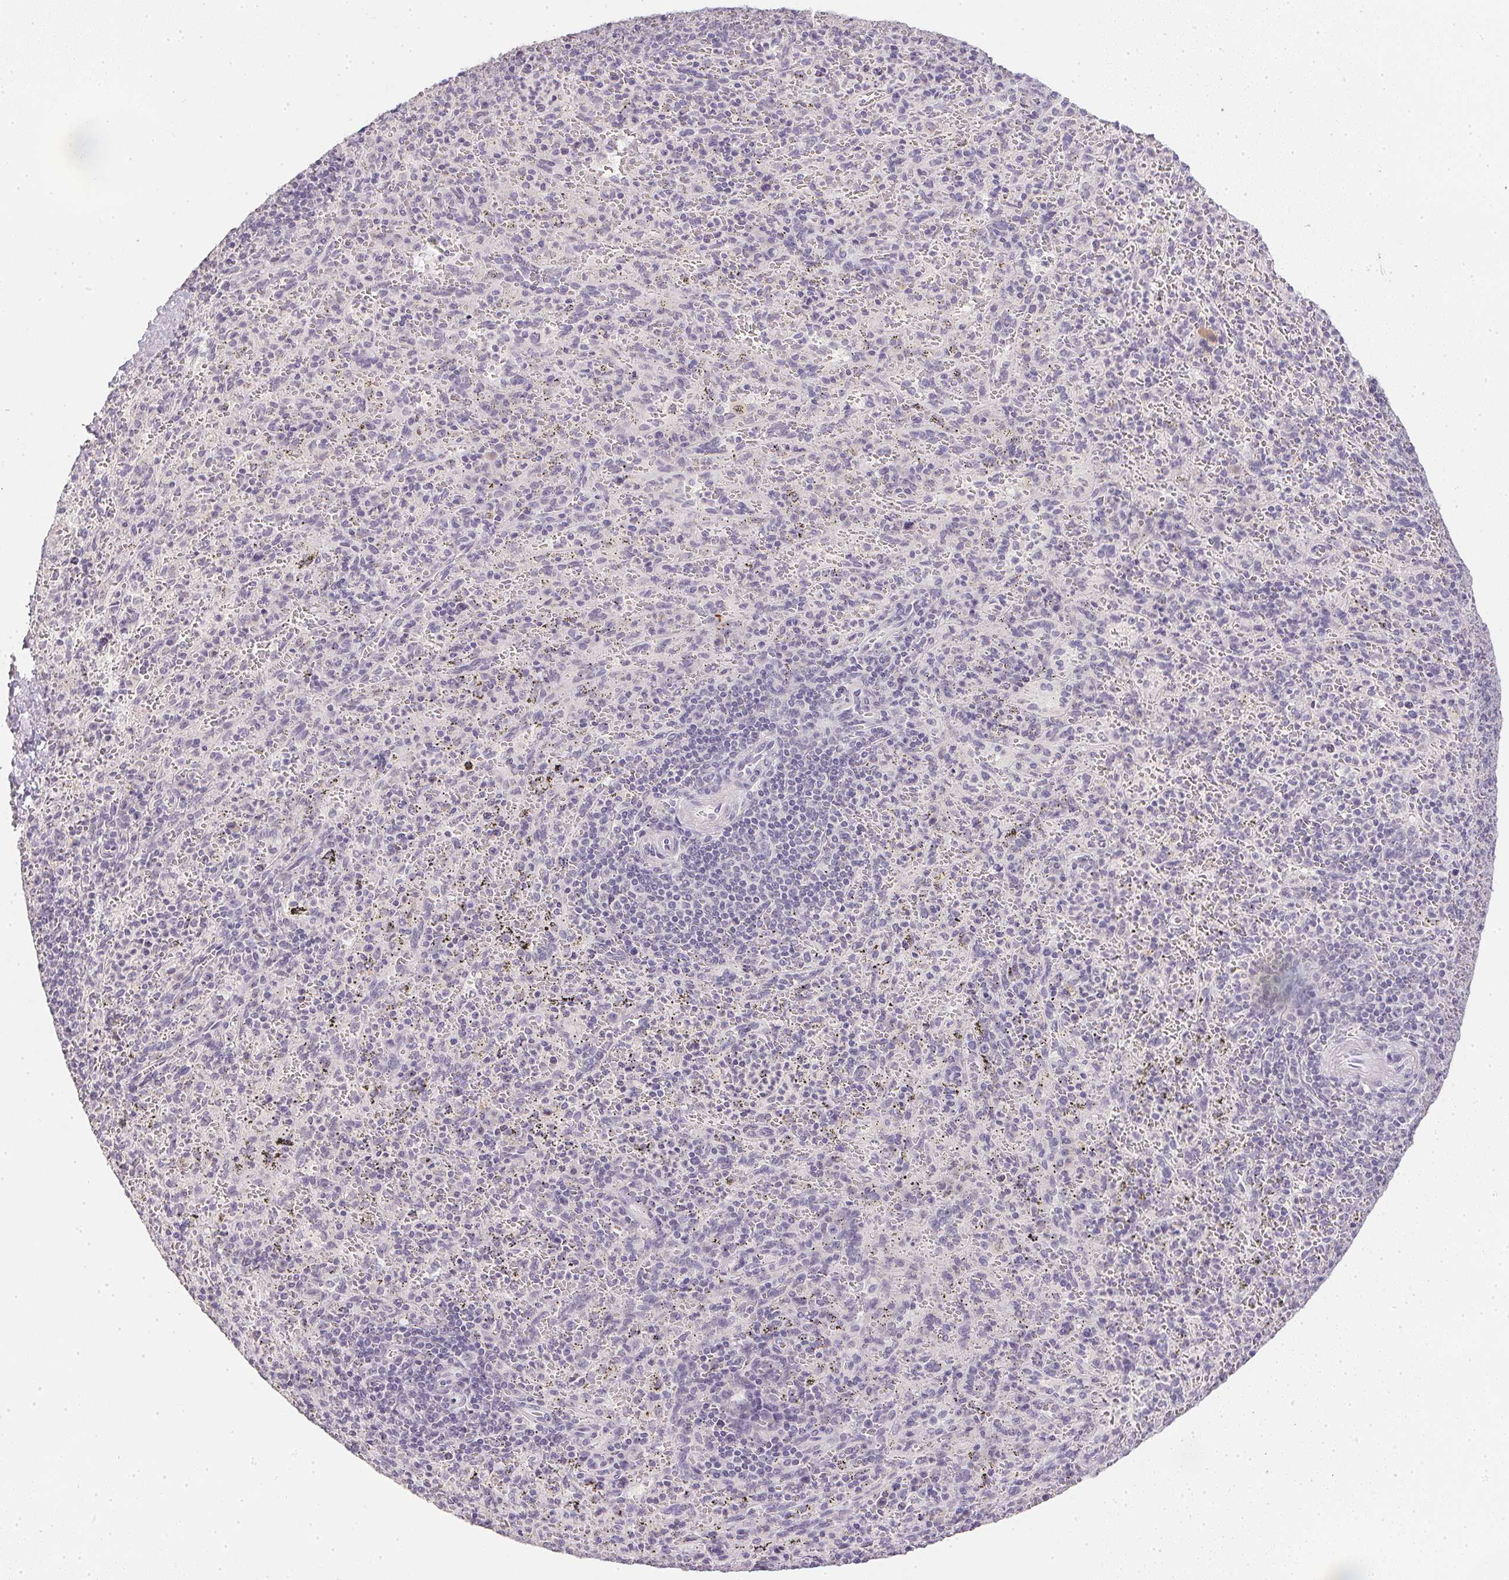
{"staining": {"intensity": "negative", "quantity": "none", "location": "none"}, "tissue": "spleen", "cell_type": "Cells in red pulp", "image_type": "normal", "snomed": [{"axis": "morphology", "description": "Normal tissue, NOS"}, {"axis": "topography", "description": "Spleen"}], "caption": "The immunohistochemistry (IHC) image has no significant positivity in cells in red pulp of spleen.", "gene": "PPY", "patient": {"sex": "male", "age": 57}}